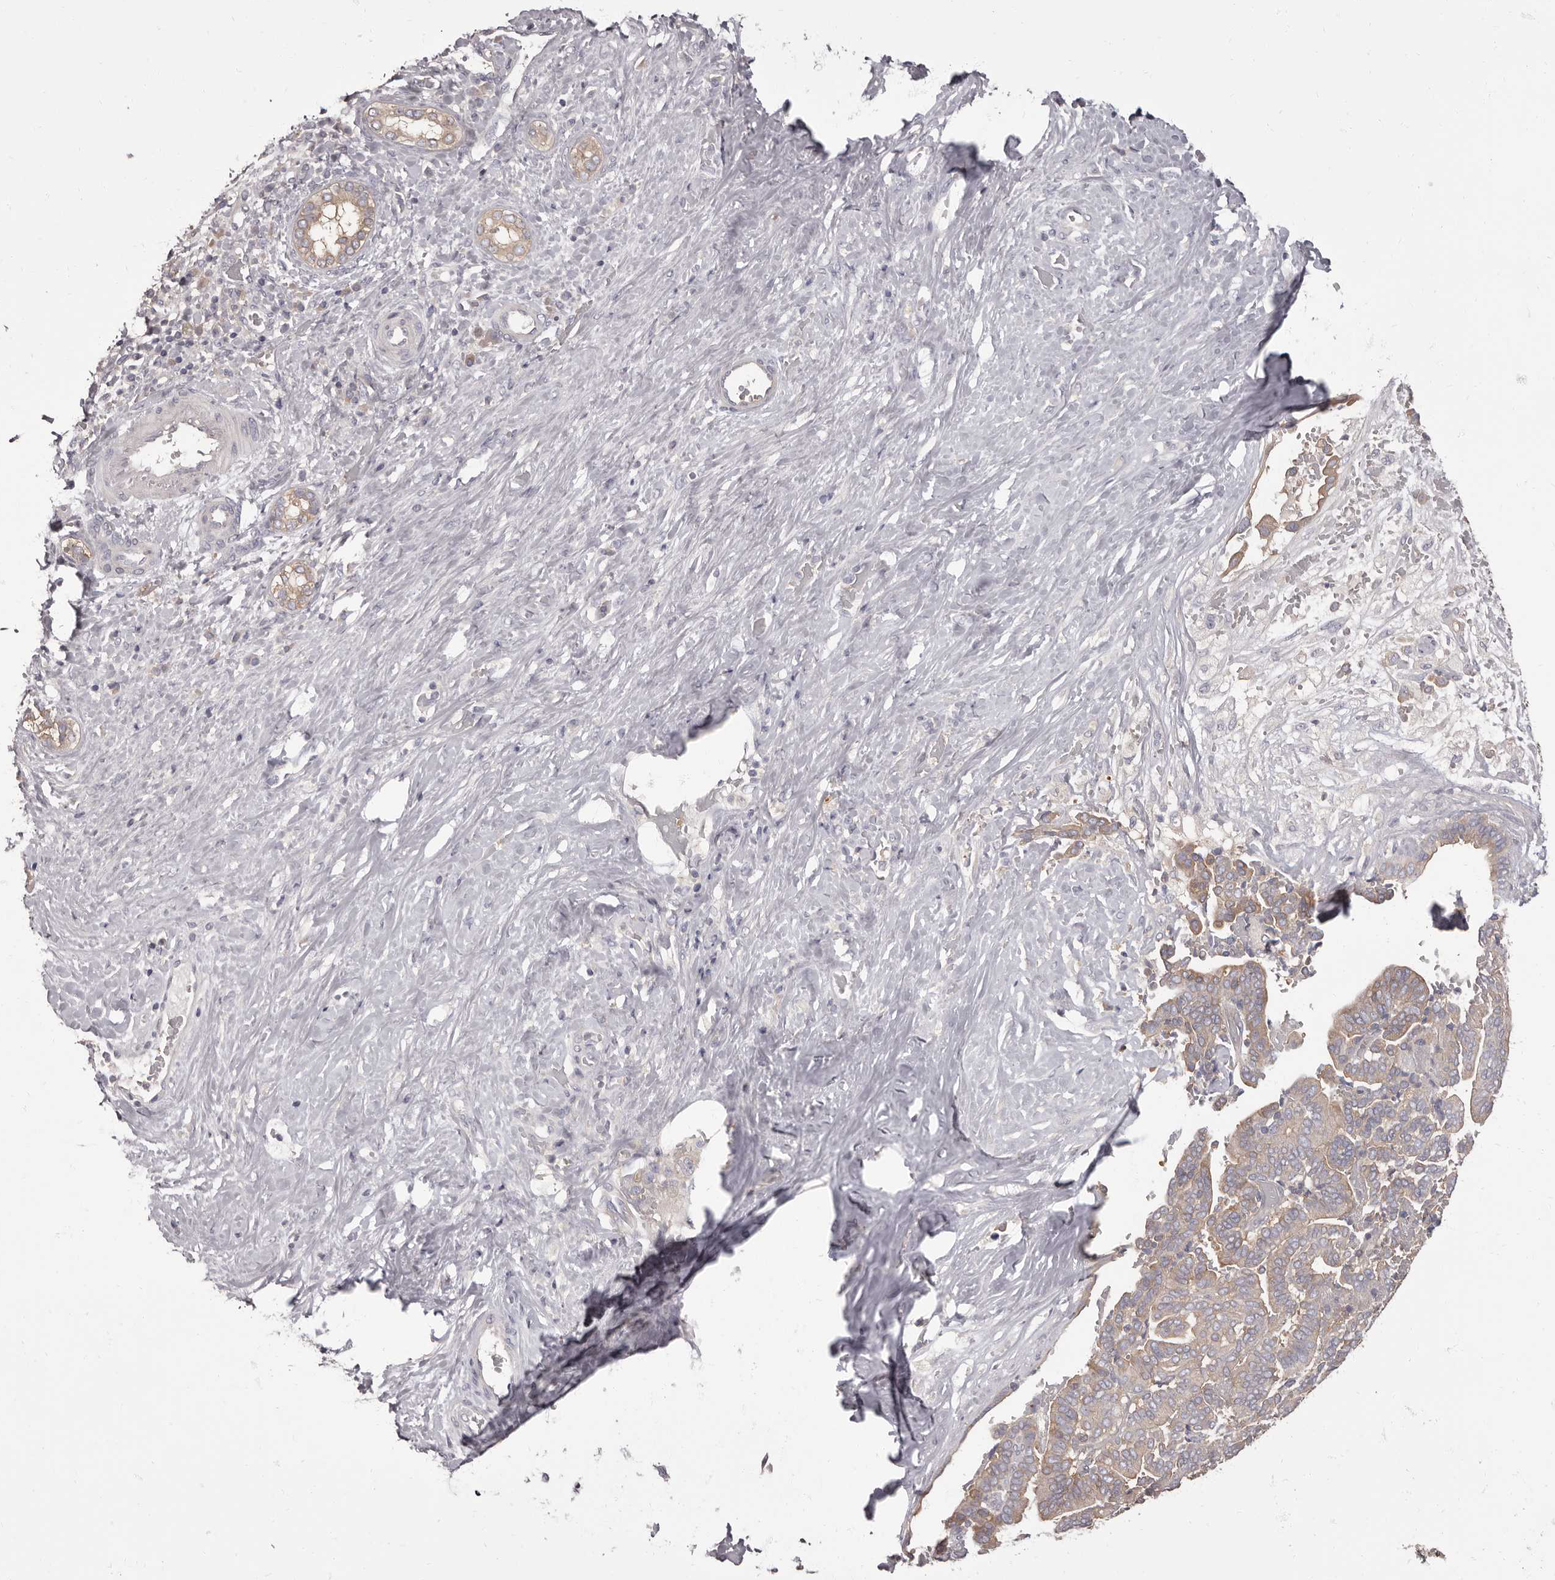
{"staining": {"intensity": "weak", "quantity": "25%-75%", "location": "cytoplasmic/membranous"}, "tissue": "liver cancer", "cell_type": "Tumor cells", "image_type": "cancer", "snomed": [{"axis": "morphology", "description": "Cholangiocarcinoma"}, {"axis": "topography", "description": "Liver"}], "caption": "Protein staining of cholangiocarcinoma (liver) tissue reveals weak cytoplasmic/membranous positivity in about 25%-75% of tumor cells.", "gene": "APEH", "patient": {"sex": "female", "age": 75}}